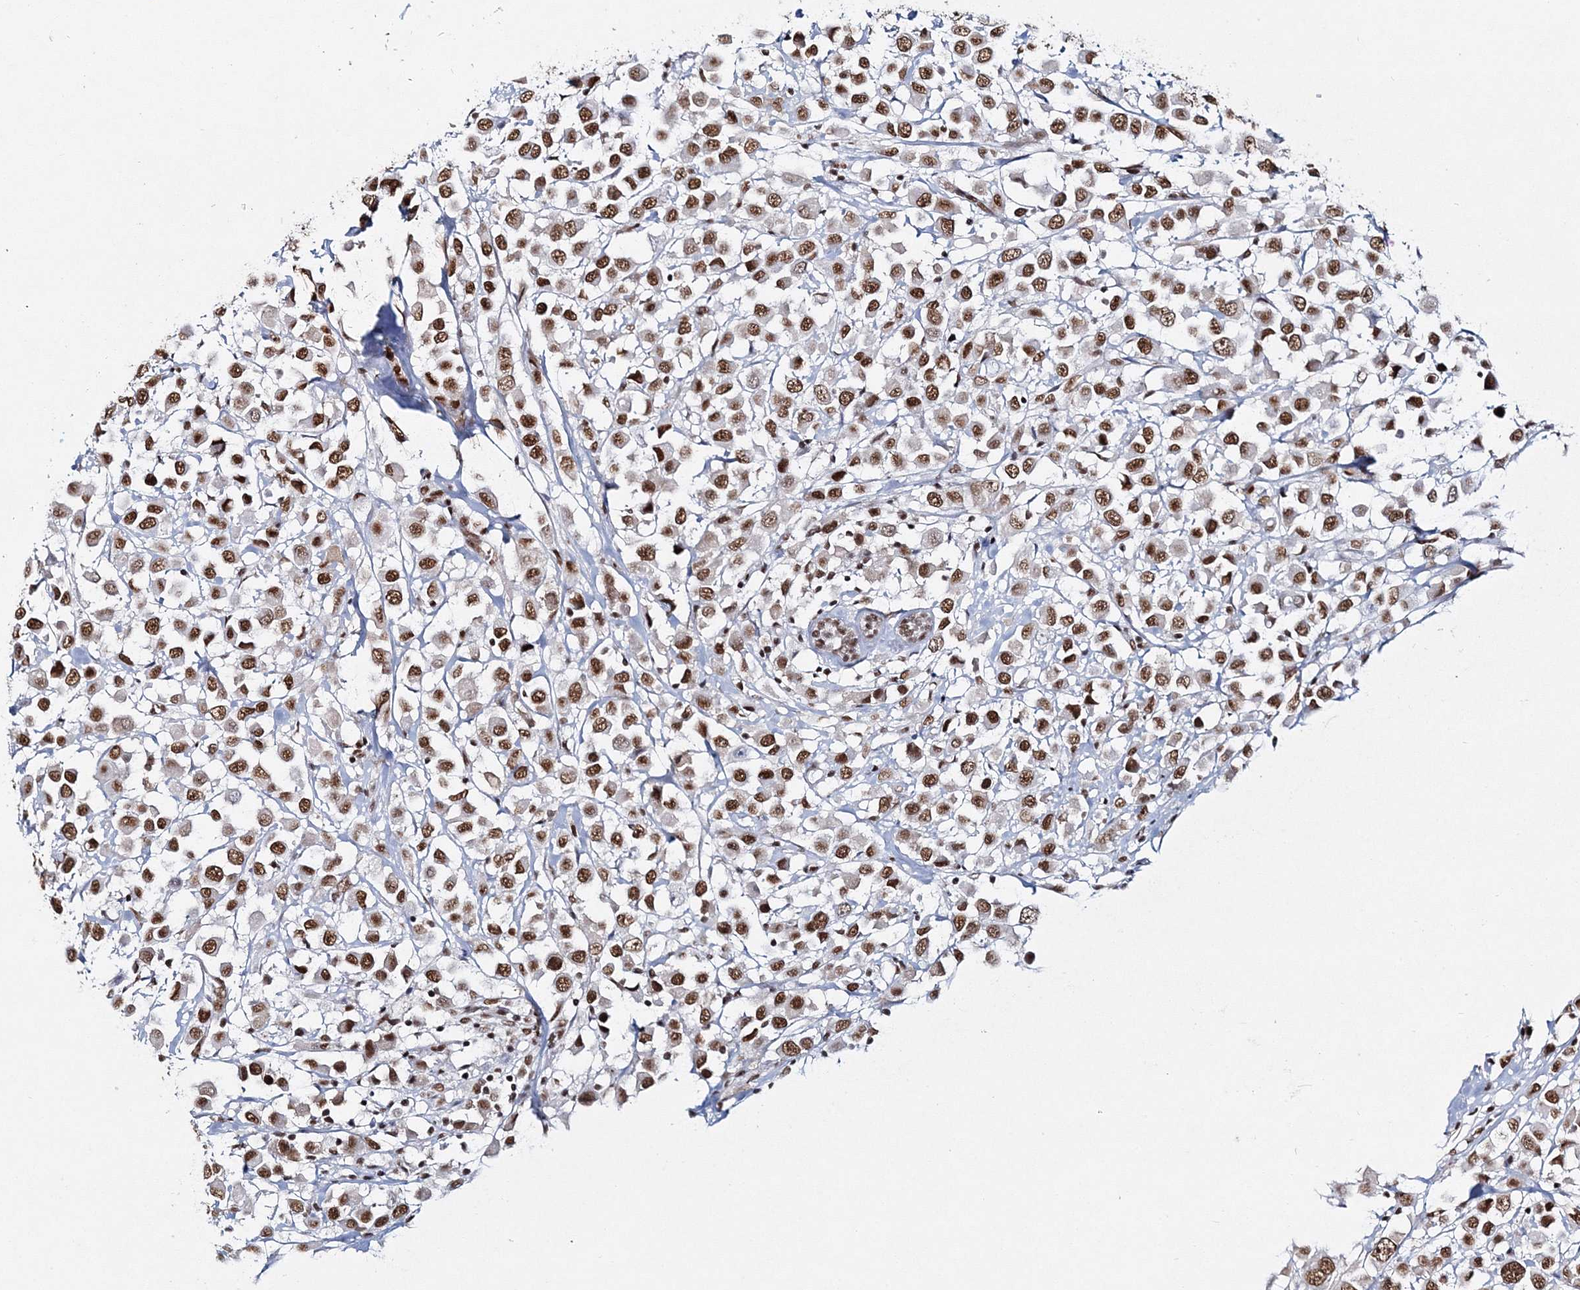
{"staining": {"intensity": "moderate", "quantity": ">75%", "location": "nuclear"}, "tissue": "breast cancer", "cell_type": "Tumor cells", "image_type": "cancer", "snomed": [{"axis": "morphology", "description": "Duct carcinoma"}, {"axis": "topography", "description": "Breast"}], "caption": "Tumor cells reveal medium levels of moderate nuclear staining in about >75% of cells in breast cancer. (IHC, brightfield microscopy, high magnification).", "gene": "QRICH1", "patient": {"sex": "female", "age": 61}}